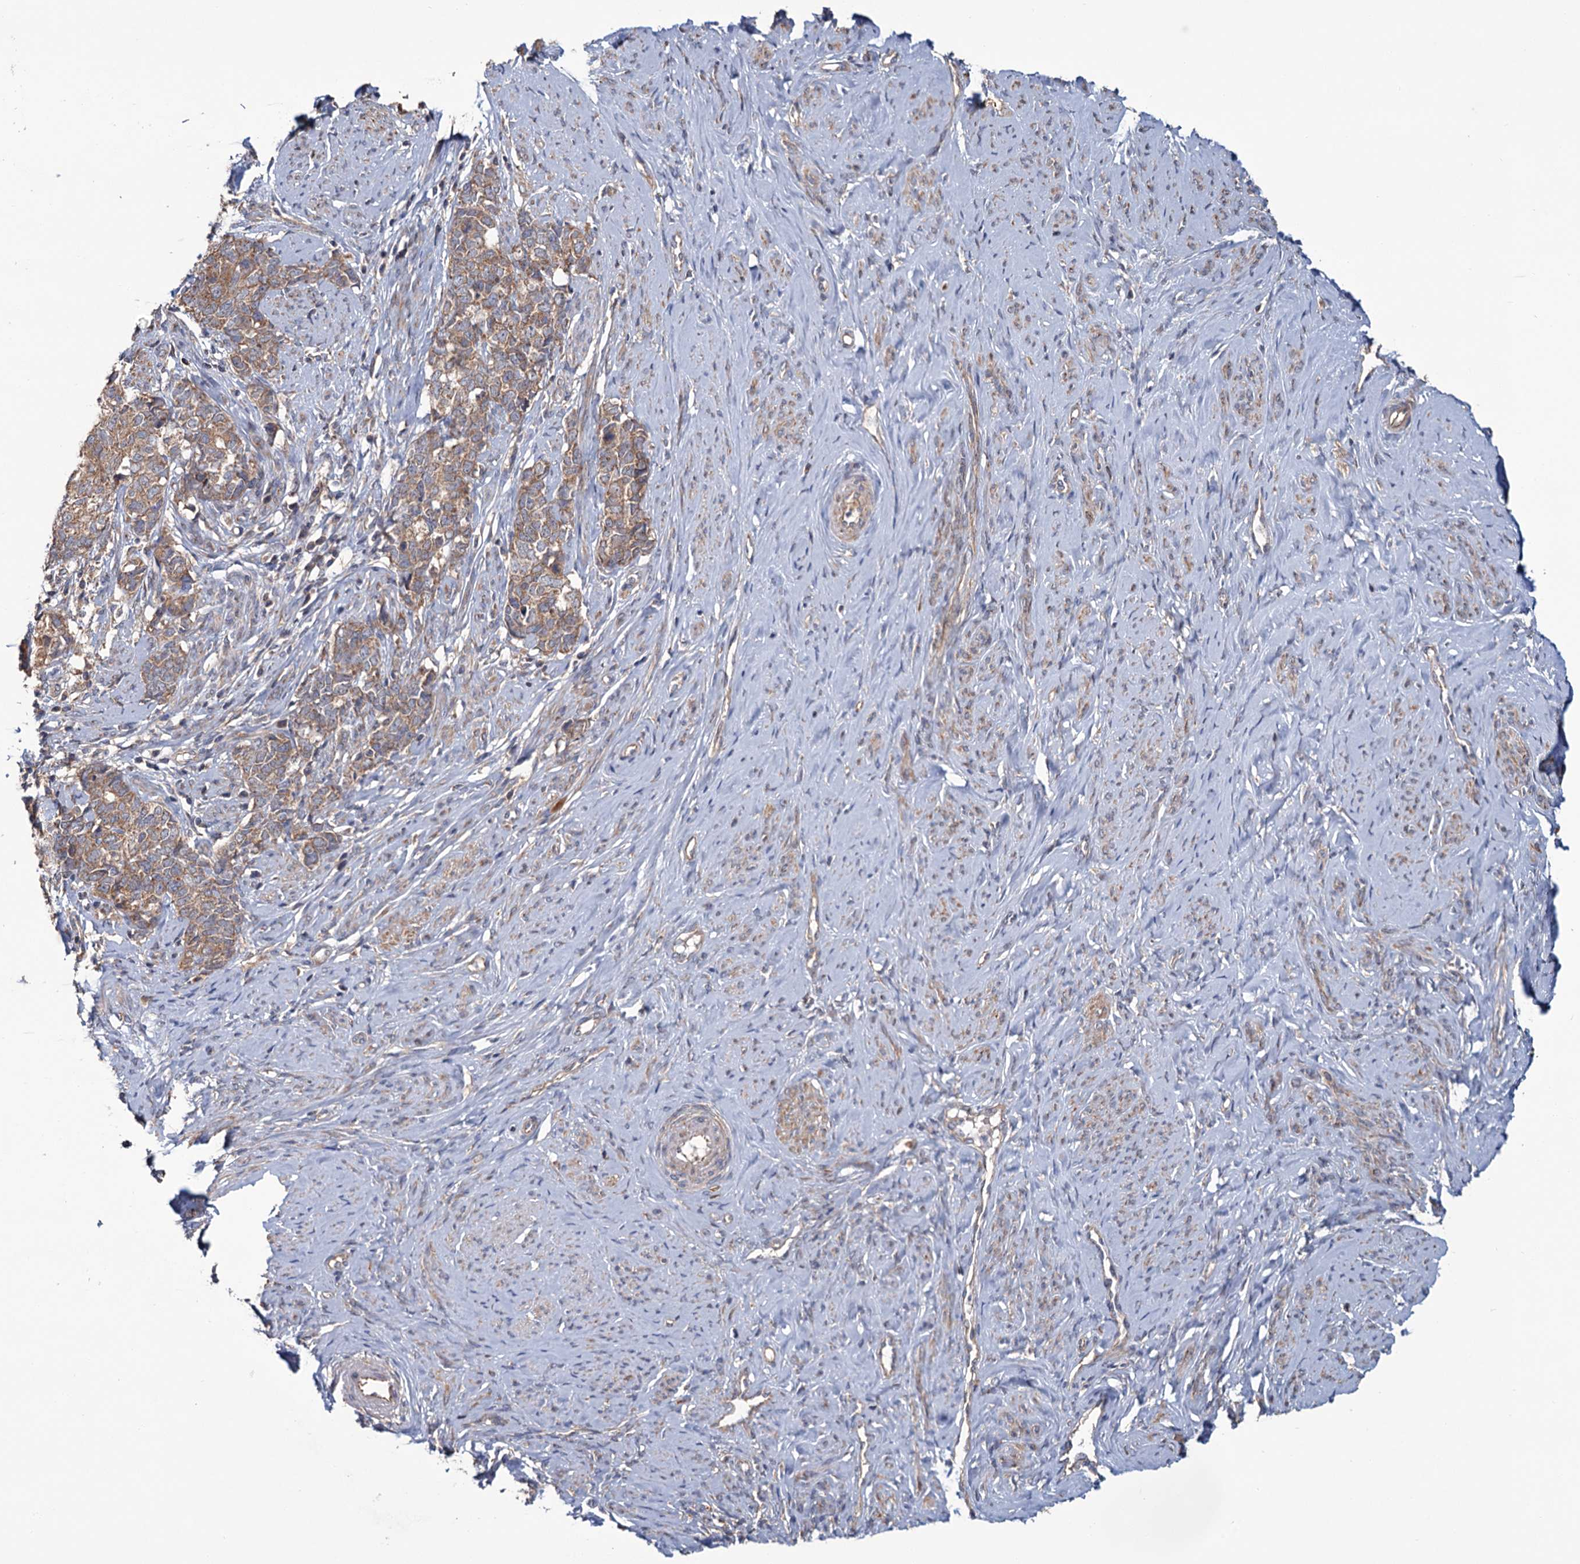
{"staining": {"intensity": "moderate", "quantity": ">75%", "location": "cytoplasmic/membranous"}, "tissue": "cervical cancer", "cell_type": "Tumor cells", "image_type": "cancer", "snomed": [{"axis": "morphology", "description": "Squamous cell carcinoma, NOS"}, {"axis": "topography", "description": "Cervix"}], "caption": "Protein analysis of cervical cancer (squamous cell carcinoma) tissue reveals moderate cytoplasmic/membranous expression in about >75% of tumor cells.", "gene": "MTRR", "patient": {"sex": "female", "age": 63}}